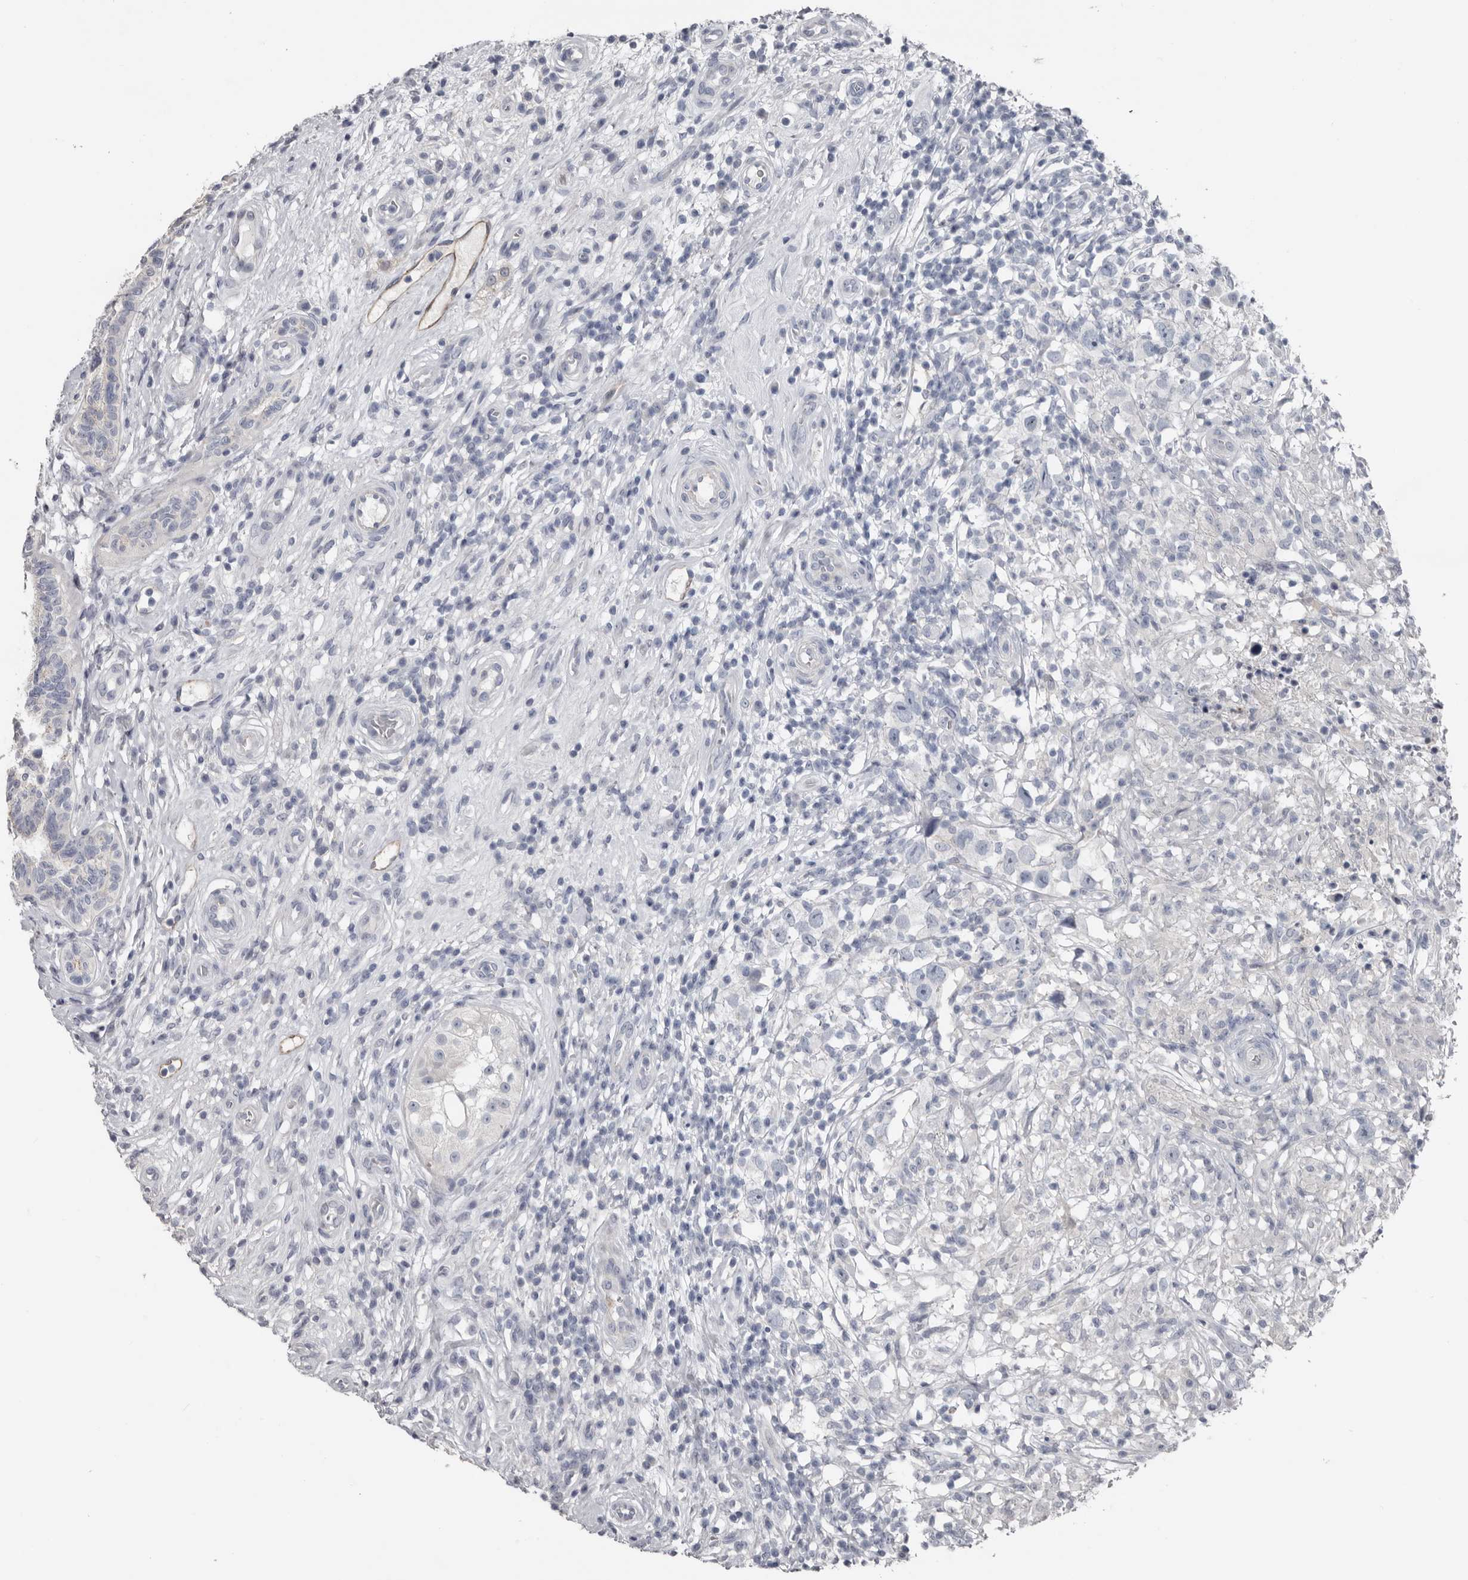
{"staining": {"intensity": "negative", "quantity": "none", "location": "none"}, "tissue": "testis cancer", "cell_type": "Tumor cells", "image_type": "cancer", "snomed": [{"axis": "morphology", "description": "Seminoma, NOS"}, {"axis": "topography", "description": "Testis"}], "caption": "Human testis cancer (seminoma) stained for a protein using immunohistochemistry exhibits no positivity in tumor cells.", "gene": "FABP7", "patient": {"sex": "male", "age": 49}}